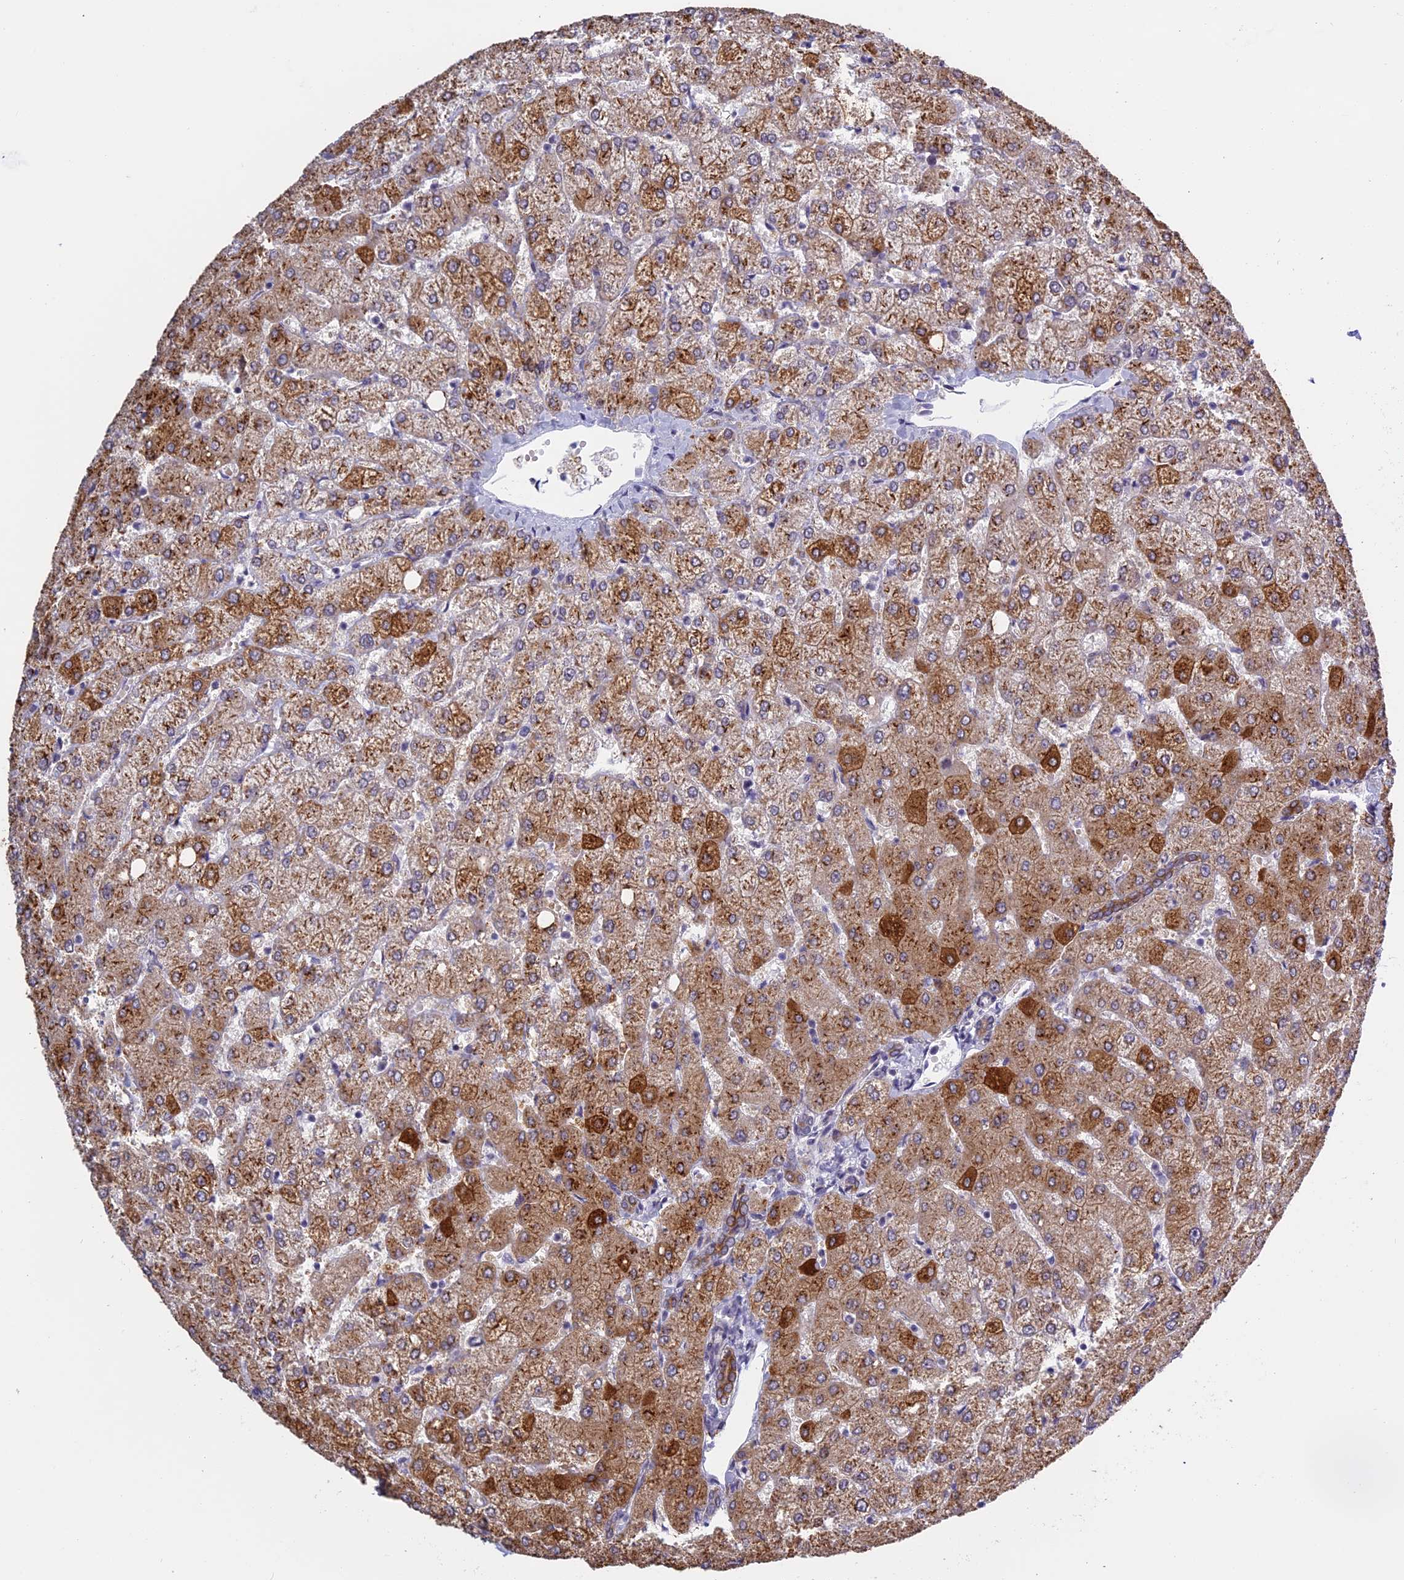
{"staining": {"intensity": "moderate", "quantity": ">75%", "location": "cytoplasmic/membranous"}, "tissue": "liver", "cell_type": "Cholangiocytes", "image_type": "normal", "snomed": [{"axis": "morphology", "description": "Normal tissue, NOS"}, {"axis": "topography", "description": "Liver"}], "caption": "Protein staining demonstrates moderate cytoplasmic/membranous expression in approximately >75% of cholangiocytes in unremarkable liver.", "gene": "BCL2L10", "patient": {"sex": "female", "age": 54}}